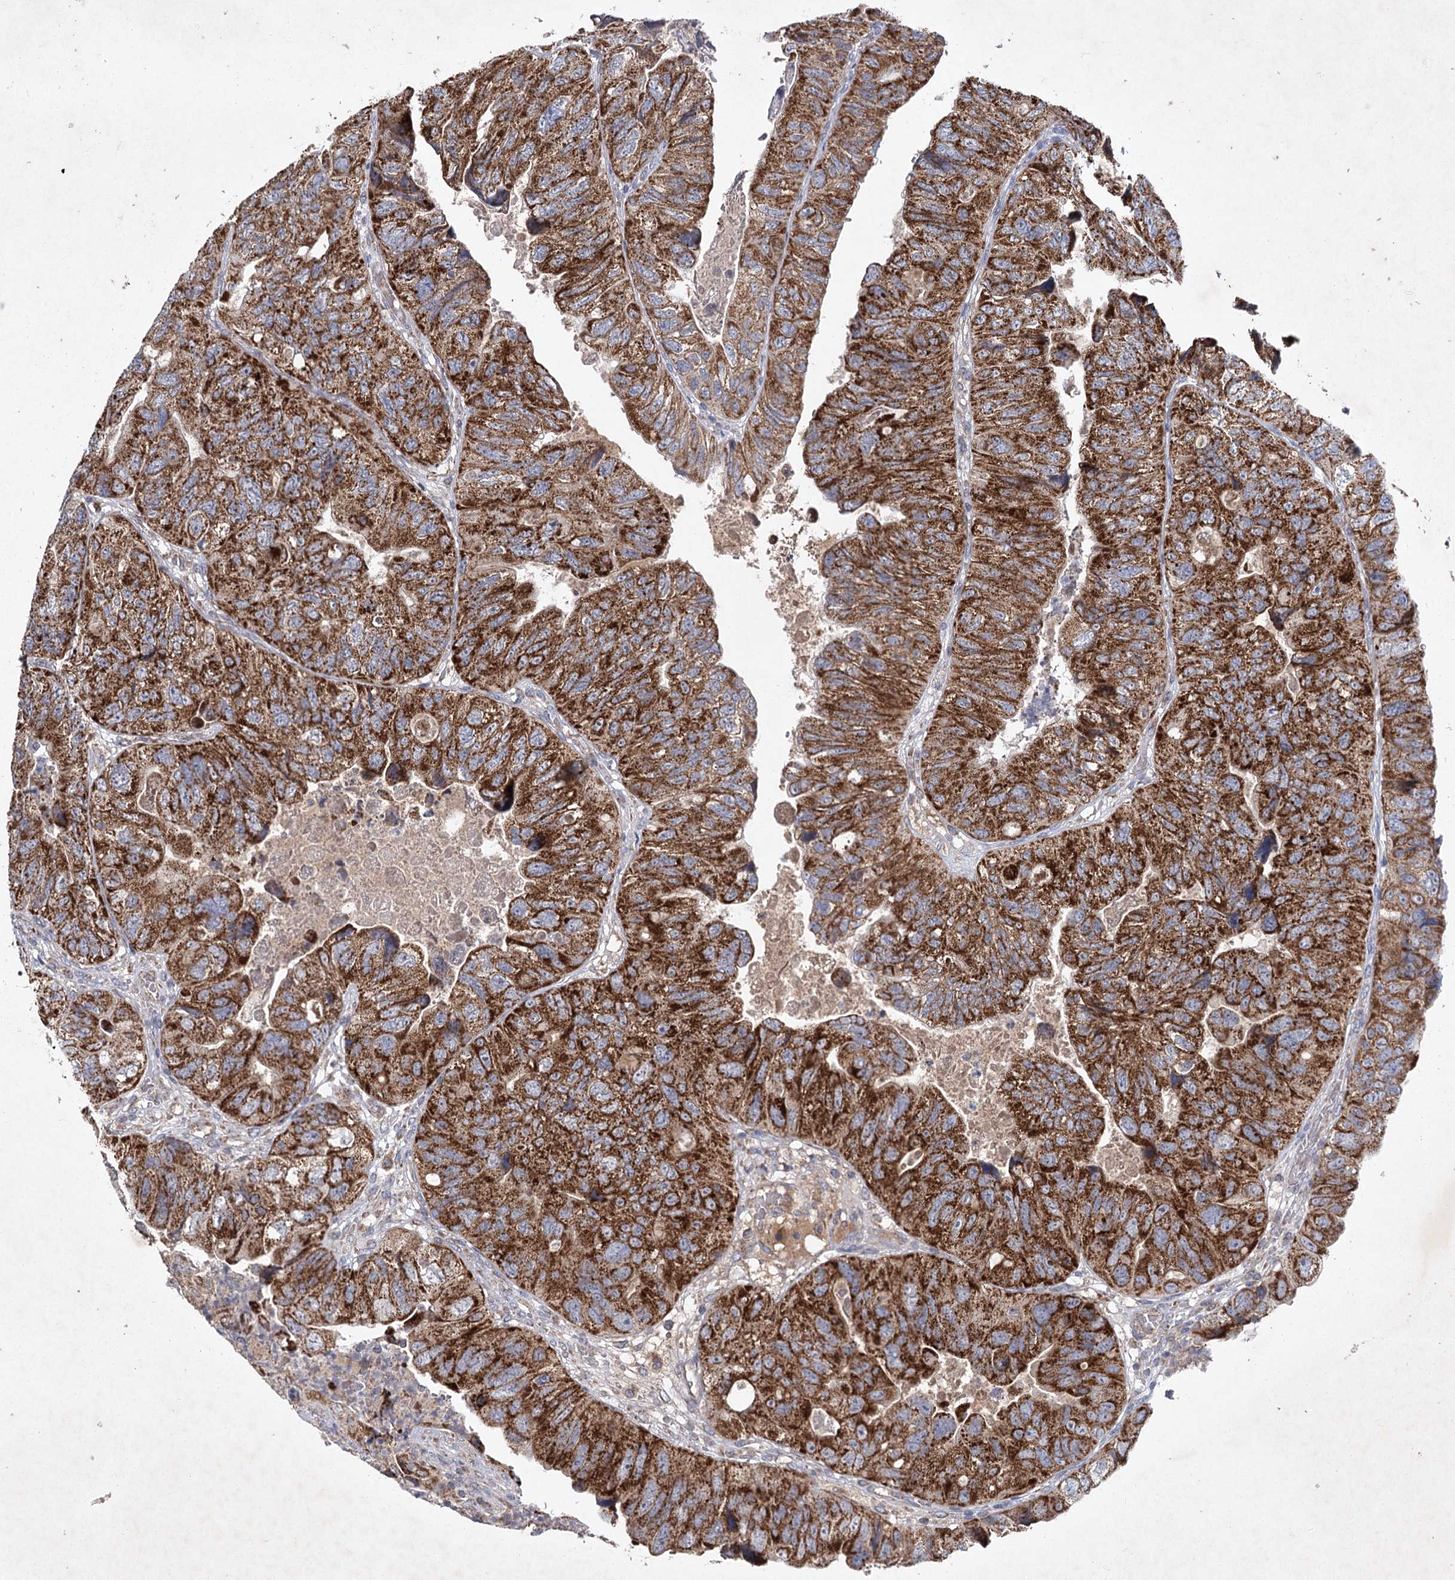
{"staining": {"intensity": "strong", "quantity": ">75%", "location": "cytoplasmic/membranous"}, "tissue": "colorectal cancer", "cell_type": "Tumor cells", "image_type": "cancer", "snomed": [{"axis": "morphology", "description": "Adenocarcinoma, NOS"}, {"axis": "topography", "description": "Rectum"}], "caption": "A brown stain shows strong cytoplasmic/membranous expression of a protein in colorectal adenocarcinoma tumor cells.", "gene": "MRPL44", "patient": {"sex": "male", "age": 63}}